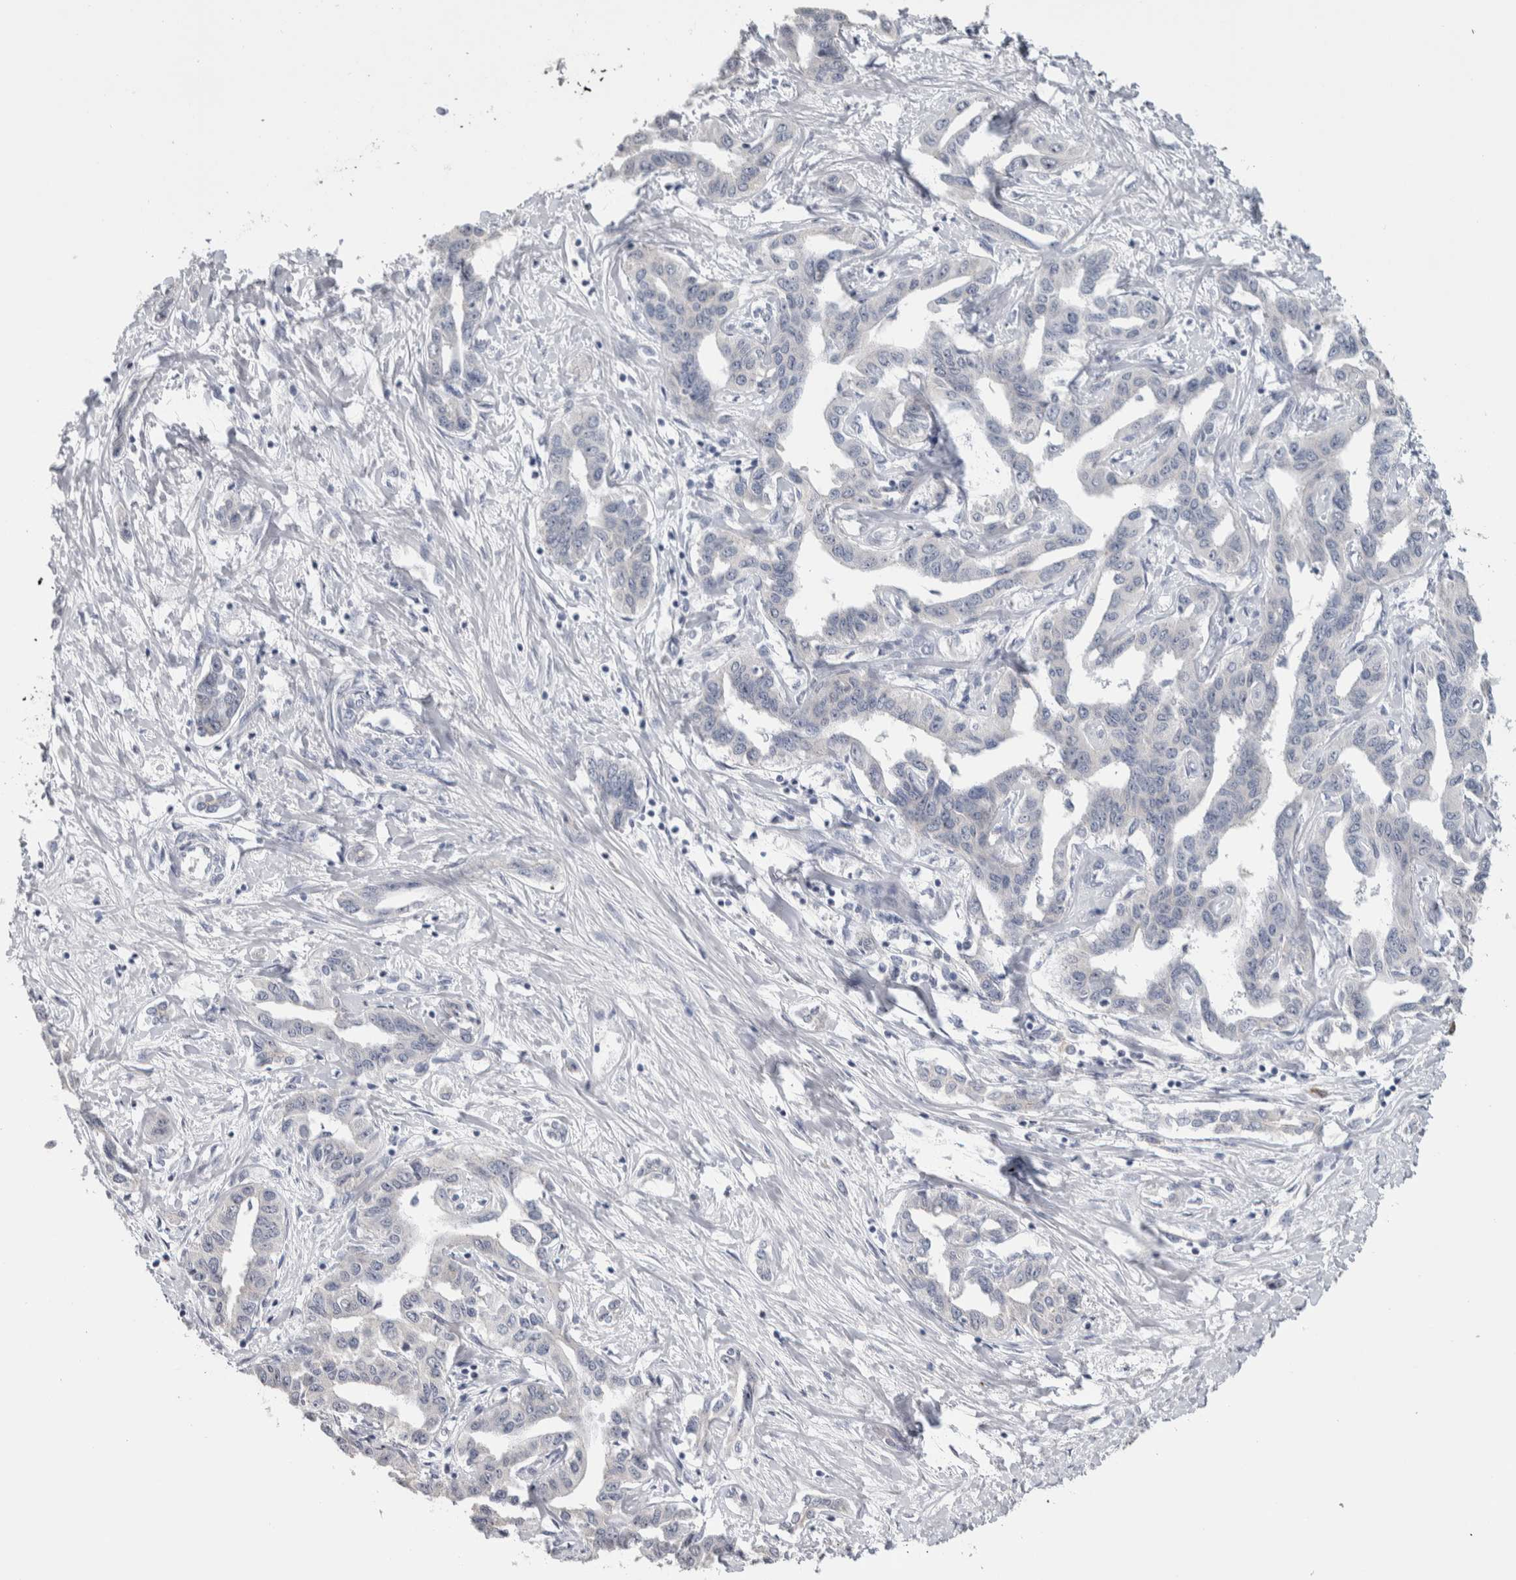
{"staining": {"intensity": "negative", "quantity": "none", "location": "none"}, "tissue": "liver cancer", "cell_type": "Tumor cells", "image_type": "cancer", "snomed": [{"axis": "morphology", "description": "Cholangiocarcinoma"}, {"axis": "topography", "description": "Liver"}], "caption": "Immunohistochemistry photomicrograph of liver cancer (cholangiocarcinoma) stained for a protein (brown), which demonstrates no positivity in tumor cells. (DAB (3,3'-diaminobenzidine) IHC, high magnification).", "gene": "TMEM102", "patient": {"sex": "male", "age": 59}}